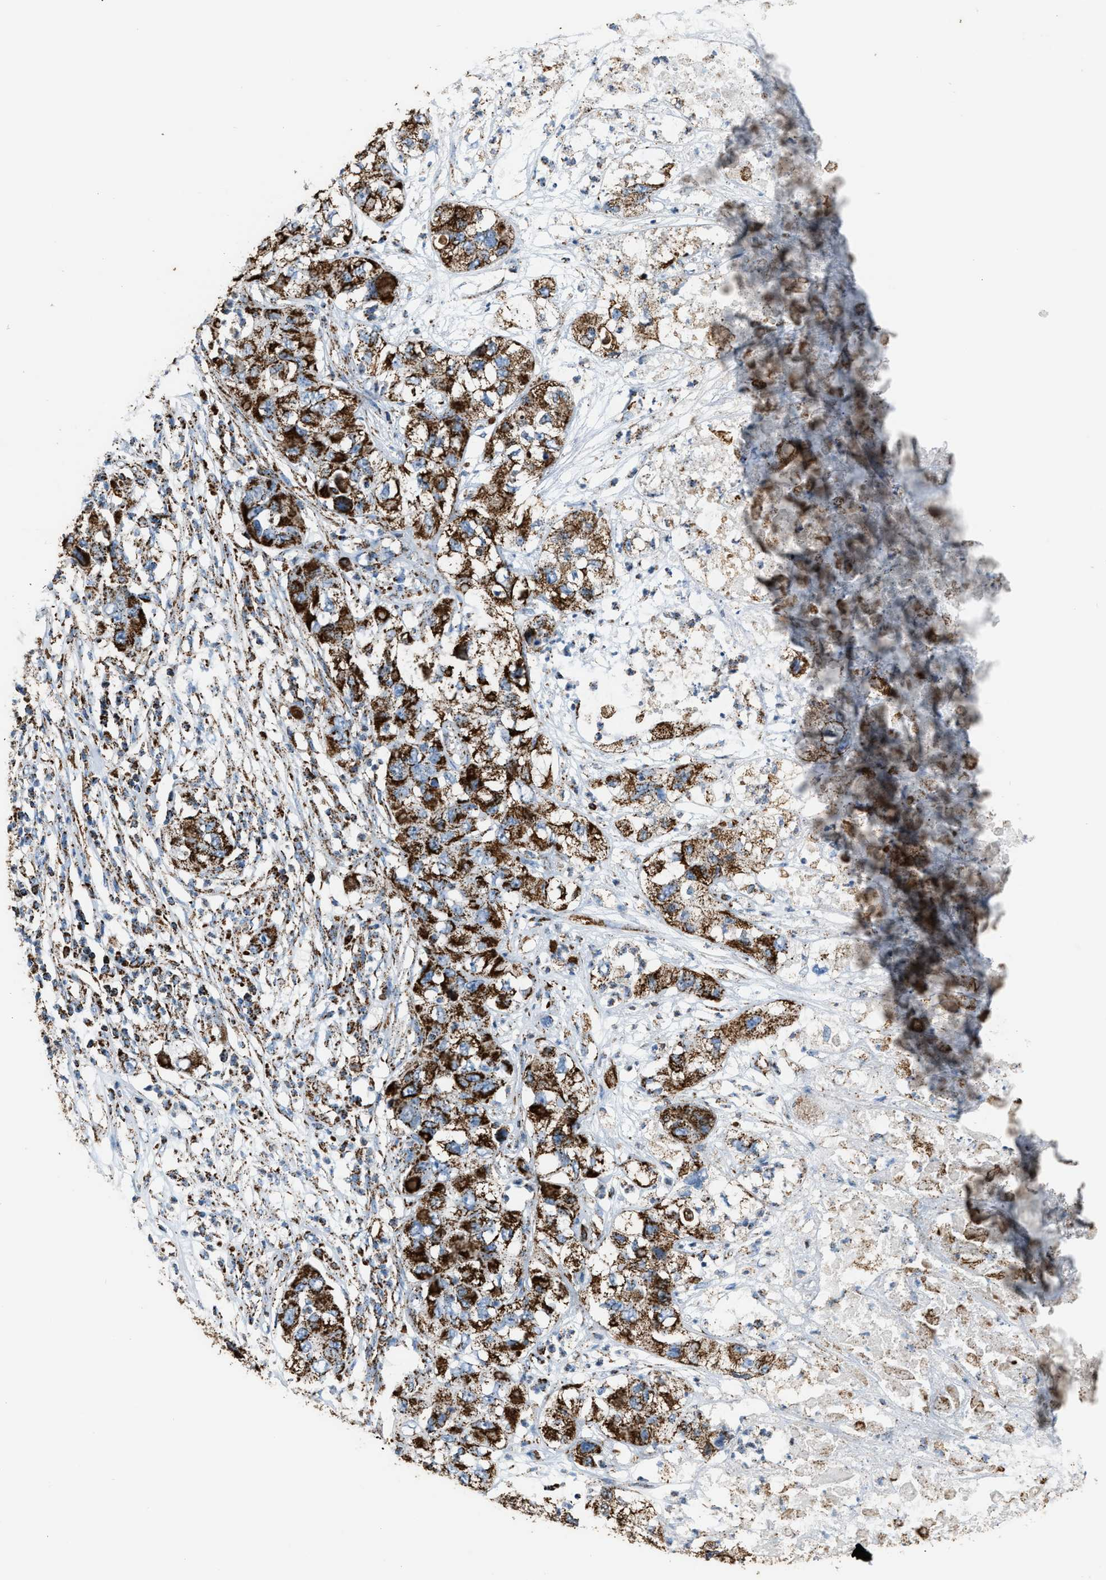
{"staining": {"intensity": "strong", "quantity": ">75%", "location": "cytoplasmic/membranous"}, "tissue": "pancreatic cancer", "cell_type": "Tumor cells", "image_type": "cancer", "snomed": [{"axis": "morphology", "description": "Adenocarcinoma, NOS"}, {"axis": "topography", "description": "Pancreas"}], "caption": "Pancreatic adenocarcinoma stained for a protein (brown) displays strong cytoplasmic/membranous positive expression in about >75% of tumor cells.", "gene": "MDH2", "patient": {"sex": "female", "age": 78}}